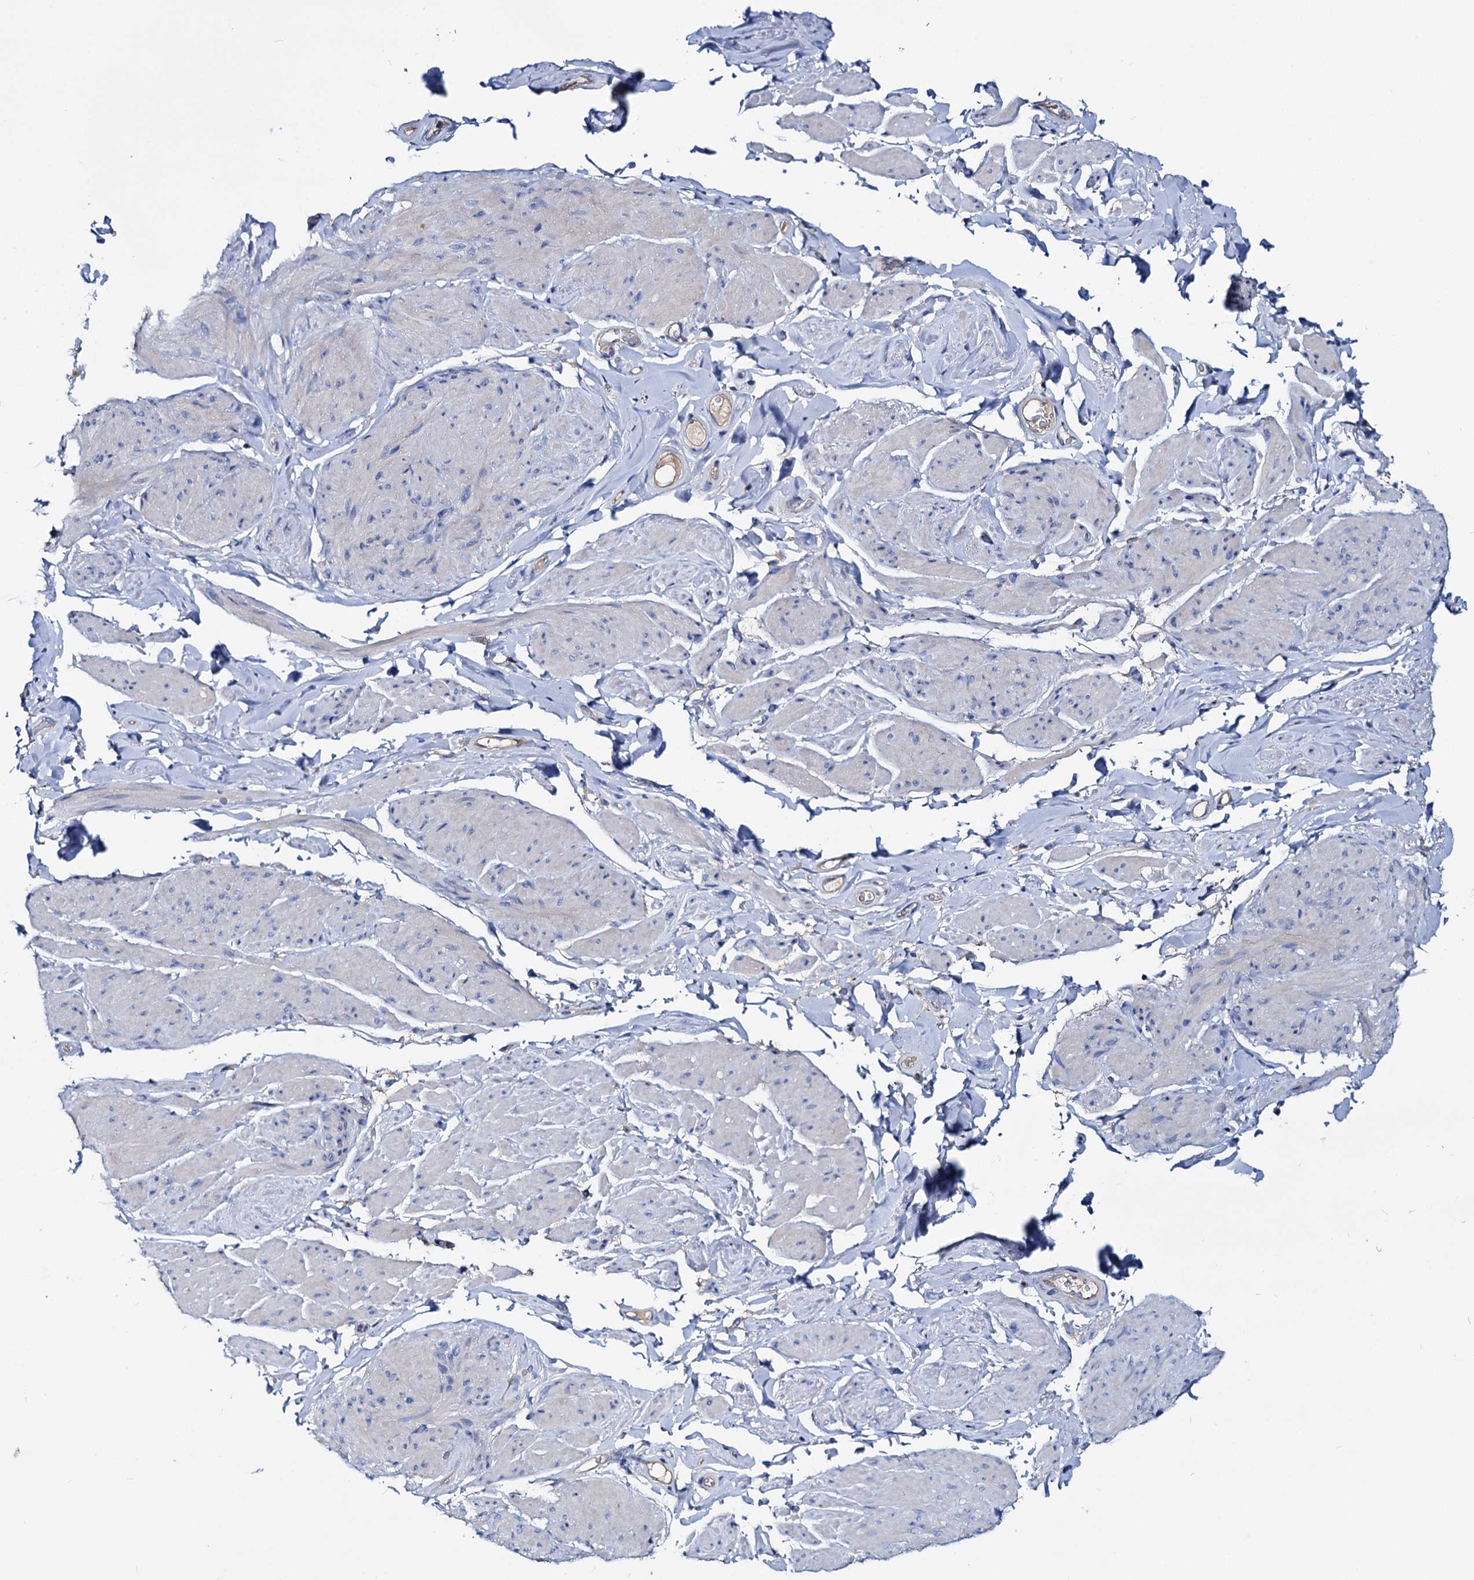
{"staining": {"intensity": "negative", "quantity": "none", "location": "none"}, "tissue": "smooth muscle", "cell_type": "Smooth muscle cells", "image_type": "normal", "snomed": [{"axis": "morphology", "description": "Normal tissue, NOS"}, {"axis": "topography", "description": "Smooth muscle"}, {"axis": "topography", "description": "Peripheral nerve tissue"}], "caption": "The photomicrograph shows no significant positivity in smooth muscle cells of smooth muscle. The staining was performed using DAB to visualize the protein expression in brown, while the nuclei were stained in blue with hematoxylin (Magnification: 20x).", "gene": "DYDC2", "patient": {"sex": "male", "age": 69}}